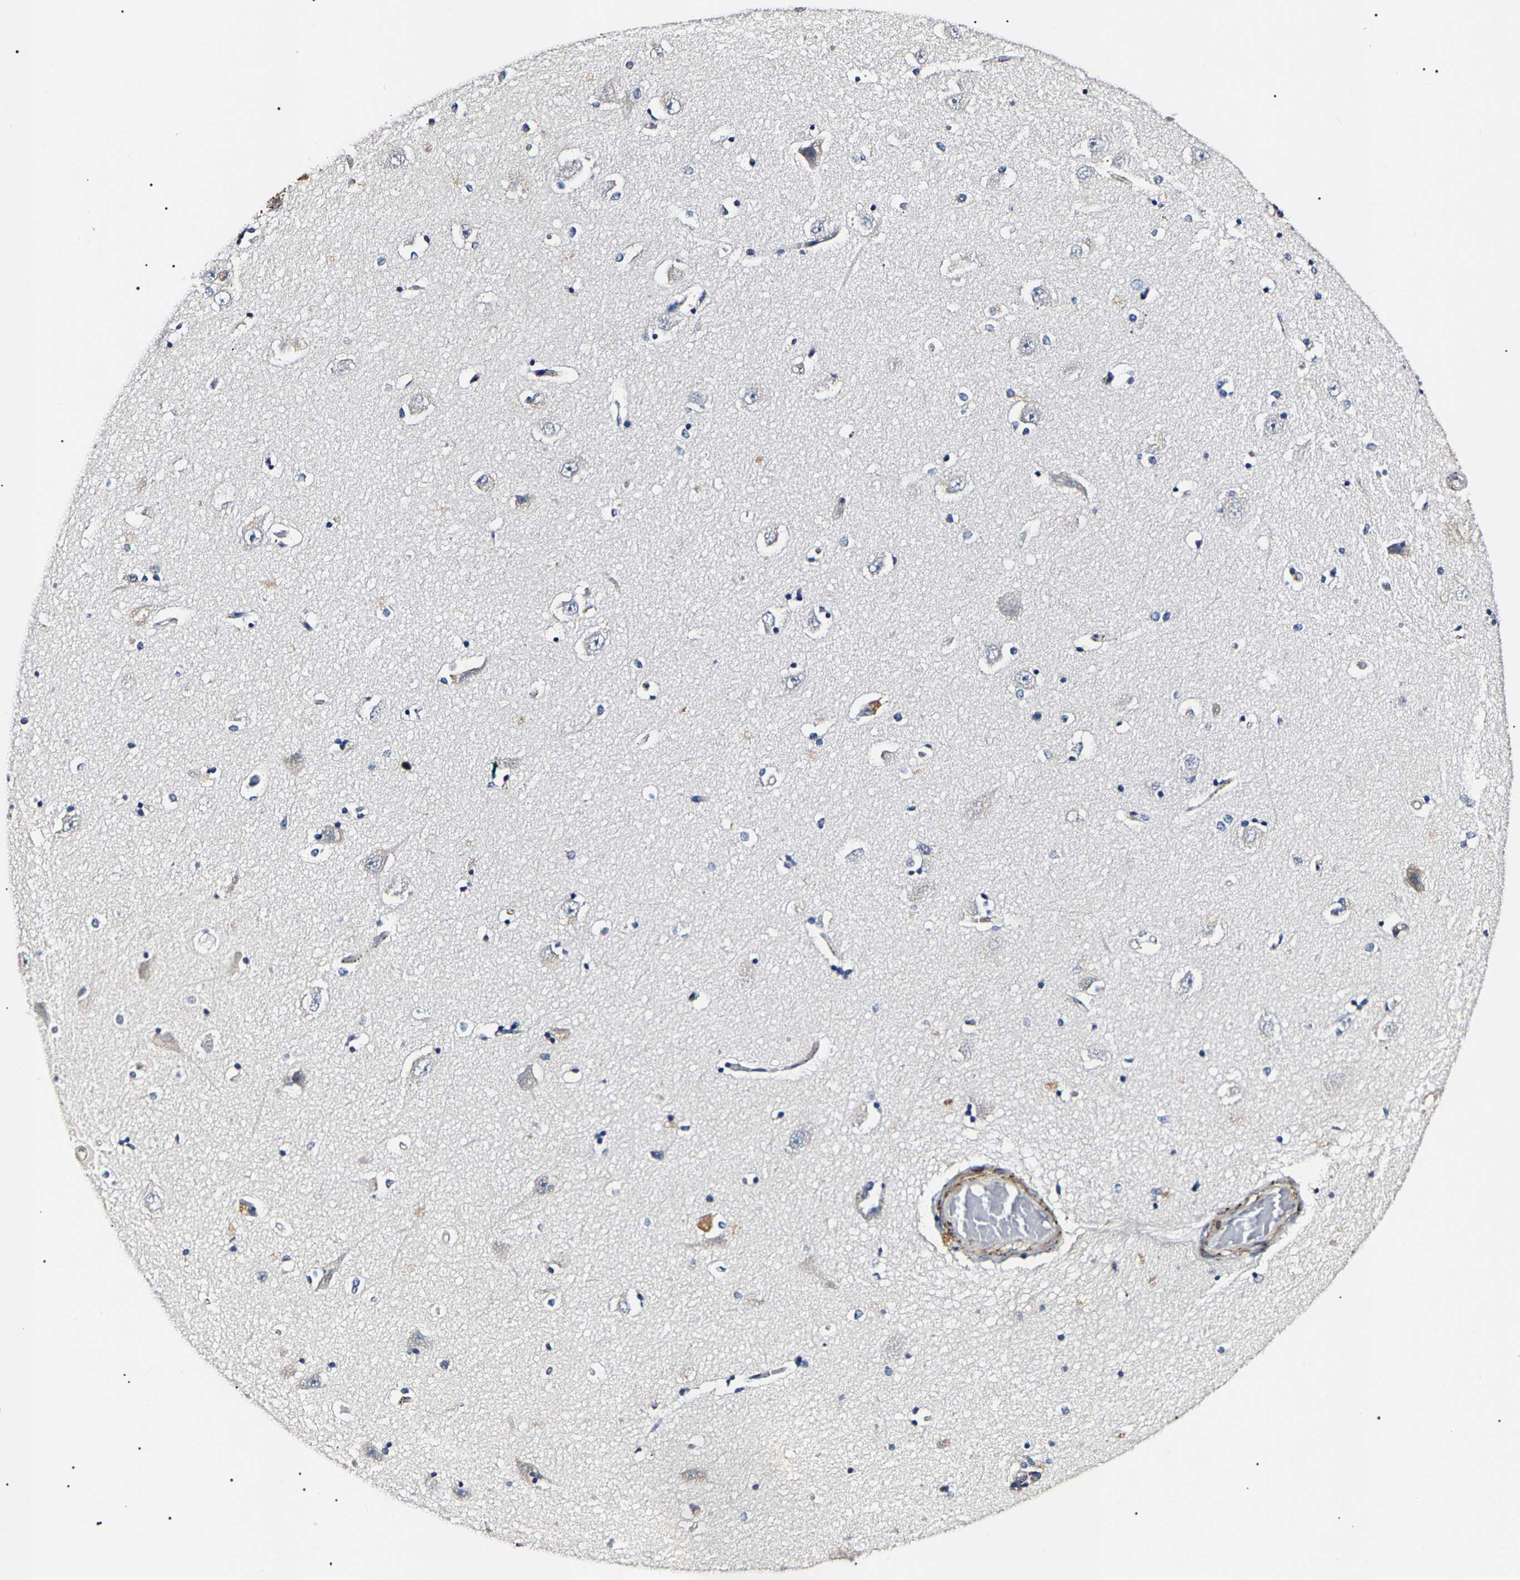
{"staining": {"intensity": "negative", "quantity": "none", "location": "none"}, "tissue": "hippocampus", "cell_type": "Glial cells", "image_type": "normal", "snomed": [{"axis": "morphology", "description": "Normal tissue, NOS"}, {"axis": "topography", "description": "Hippocampus"}], "caption": "The histopathology image demonstrates no significant positivity in glial cells of hippocampus. The staining was performed using DAB (3,3'-diaminobenzidine) to visualize the protein expression in brown, while the nuclei were stained in blue with hematoxylin (Magnification: 20x).", "gene": "KLHL42", "patient": {"sex": "male", "age": 45}}